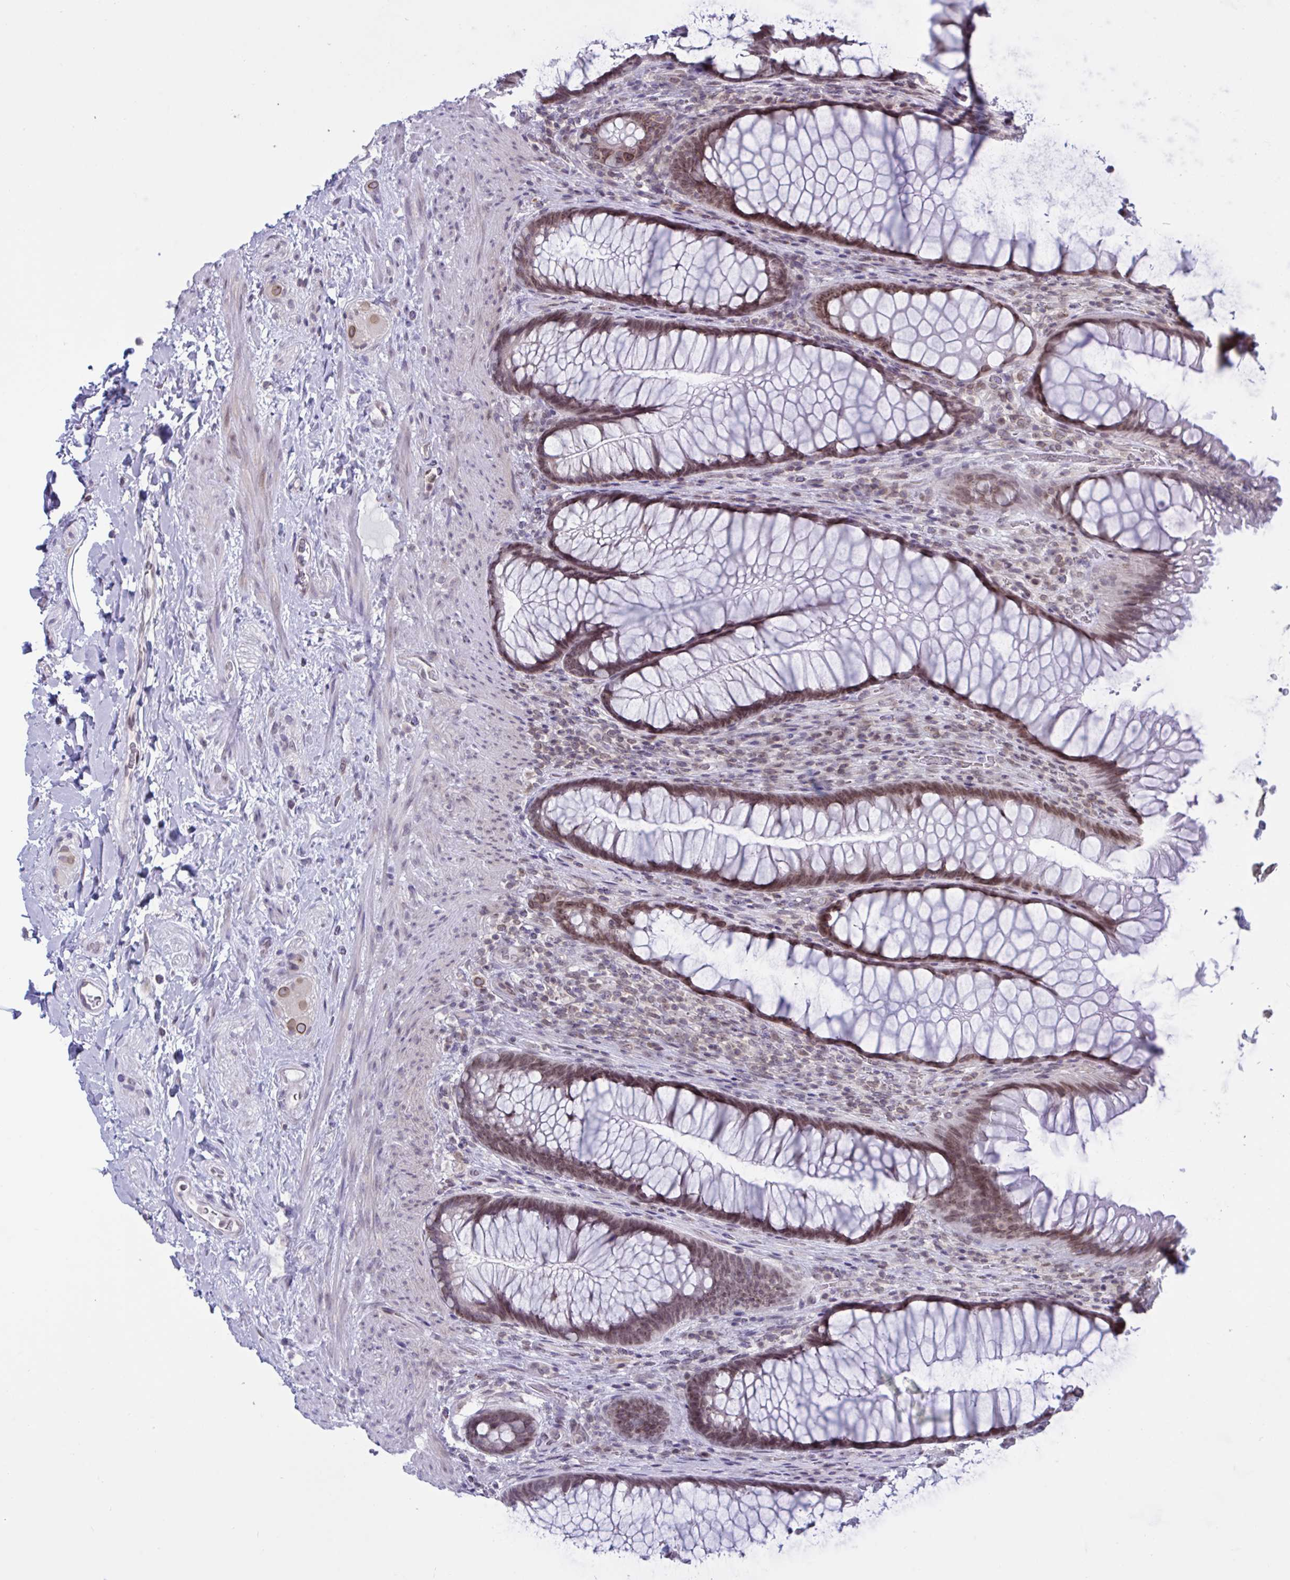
{"staining": {"intensity": "moderate", "quantity": ">75%", "location": "nuclear"}, "tissue": "rectum", "cell_type": "Glandular cells", "image_type": "normal", "snomed": [{"axis": "morphology", "description": "Normal tissue, NOS"}, {"axis": "topography", "description": "Rectum"}], "caption": "Immunohistochemical staining of normal rectum exhibits medium levels of moderate nuclear positivity in approximately >75% of glandular cells.", "gene": "DOCK11", "patient": {"sex": "male", "age": 53}}